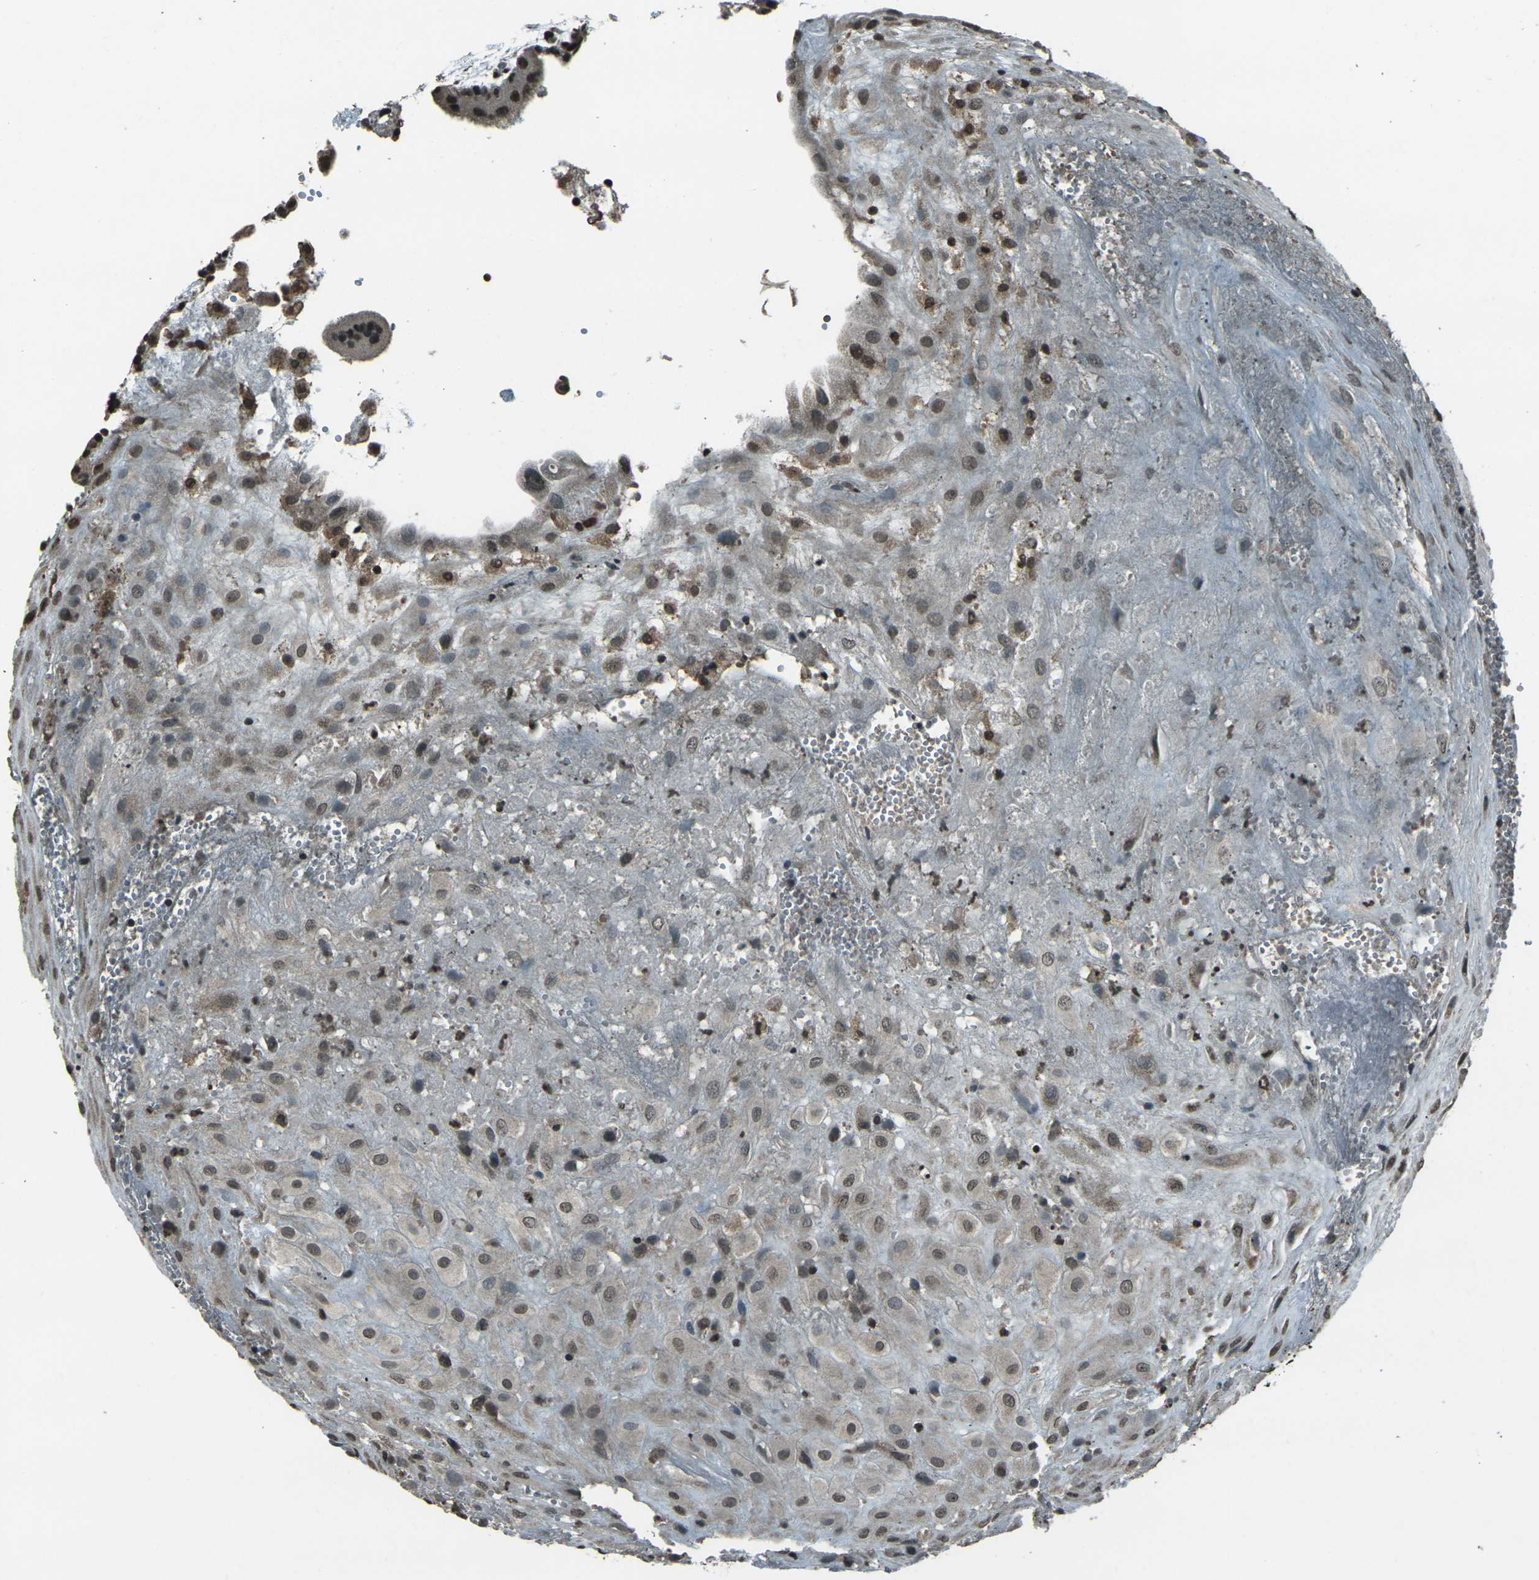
{"staining": {"intensity": "moderate", "quantity": ">75%", "location": "cytoplasmic/membranous,nuclear"}, "tissue": "placenta", "cell_type": "Decidual cells", "image_type": "normal", "snomed": [{"axis": "morphology", "description": "Normal tissue, NOS"}, {"axis": "topography", "description": "Placenta"}], "caption": "Protein positivity by IHC demonstrates moderate cytoplasmic/membranous,nuclear expression in about >75% of decidual cells in unremarkable placenta.", "gene": "PRPF8", "patient": {"sex": "female", "age": 18}}